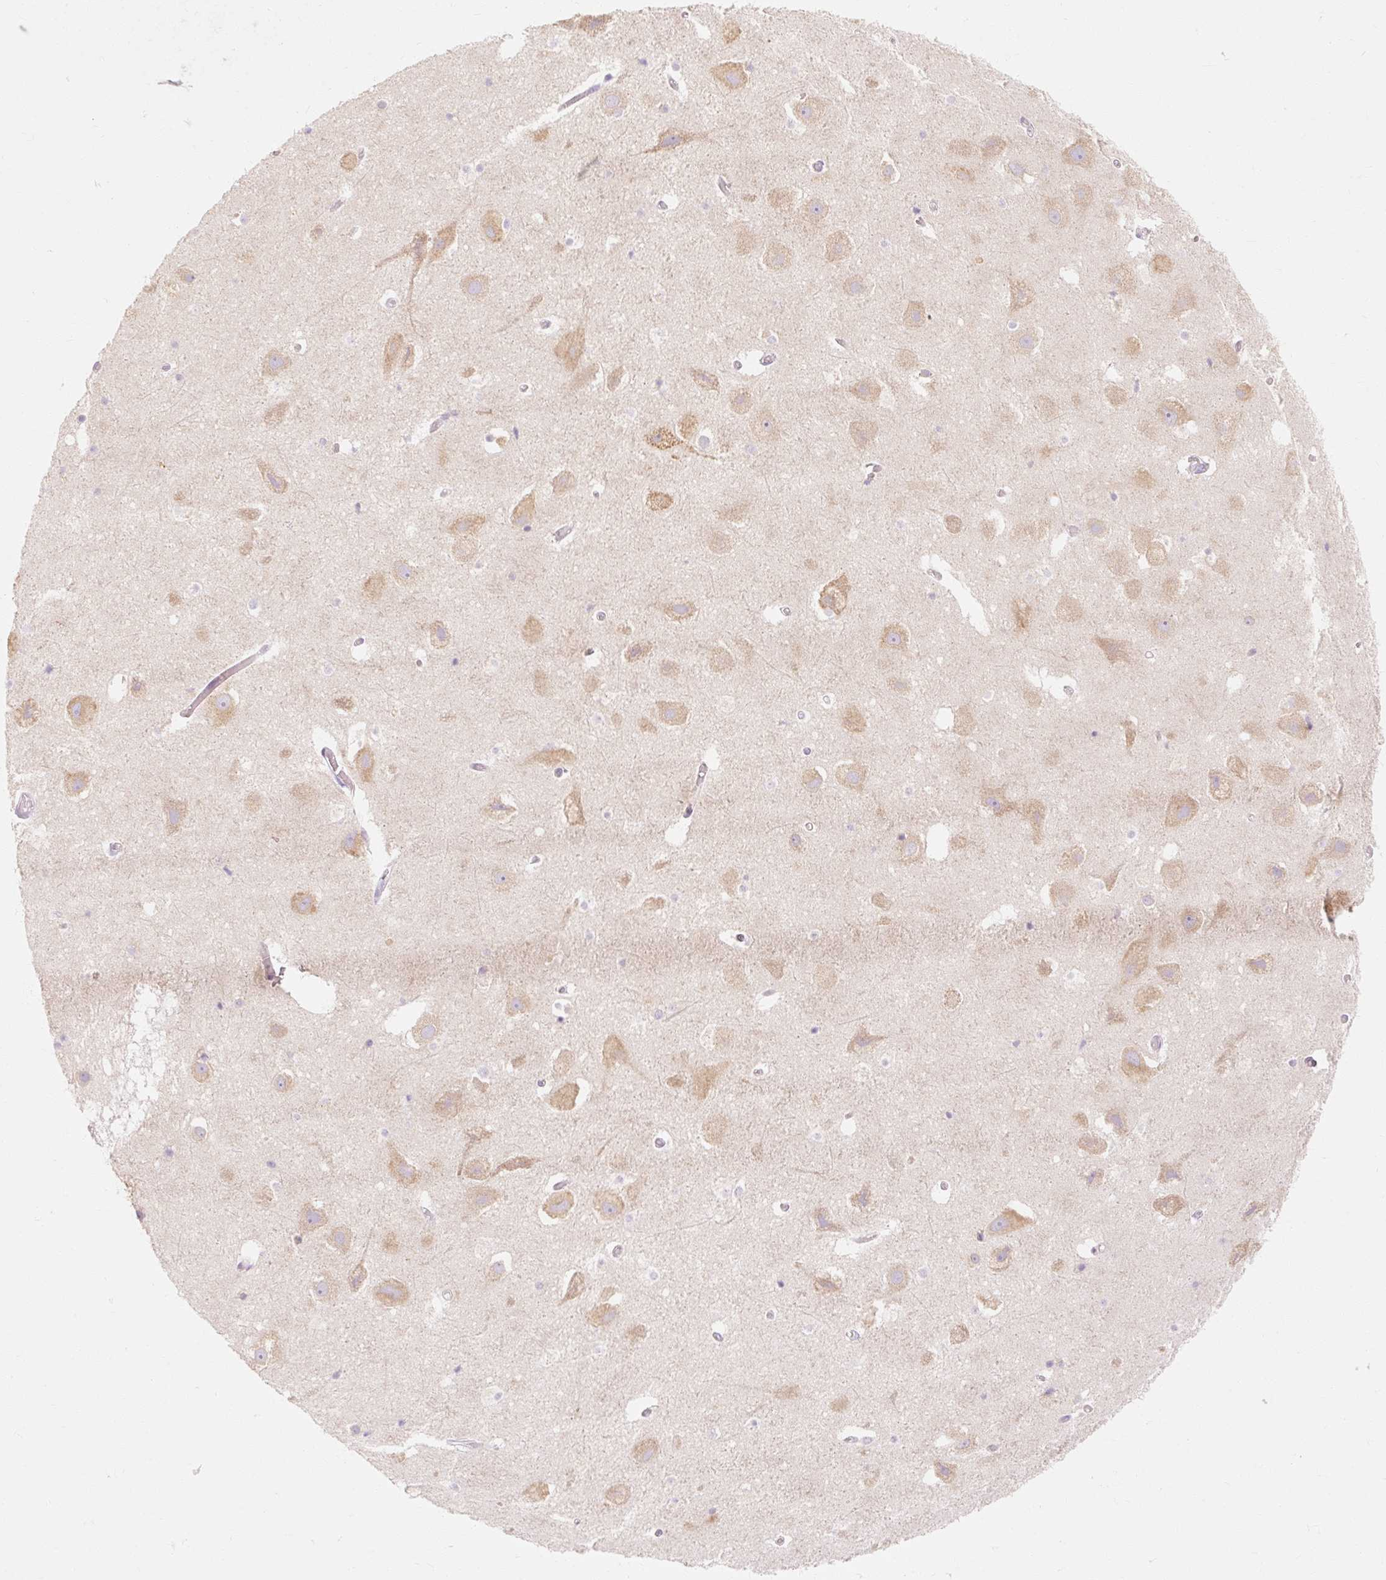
{"staining": {"intensity": "negative", "quantity": "none", "location": "none"}, "tissue": "hippocampus", "cell_type": "Glial cells", "image_type": "normal", "snomed": [{"axis": "morphology", "description": "Normal tissue, NOS"}, {"axis": "topography", "description": "Hippocampus"}], "caption": "A high-resolution photomicrograph shows immunohistochemistry staining of normal hippocampus, which exhibits no significant positivity in glial cells.", "gene": "MYO1D", "patient": {"sex": "female", "age": 52}}